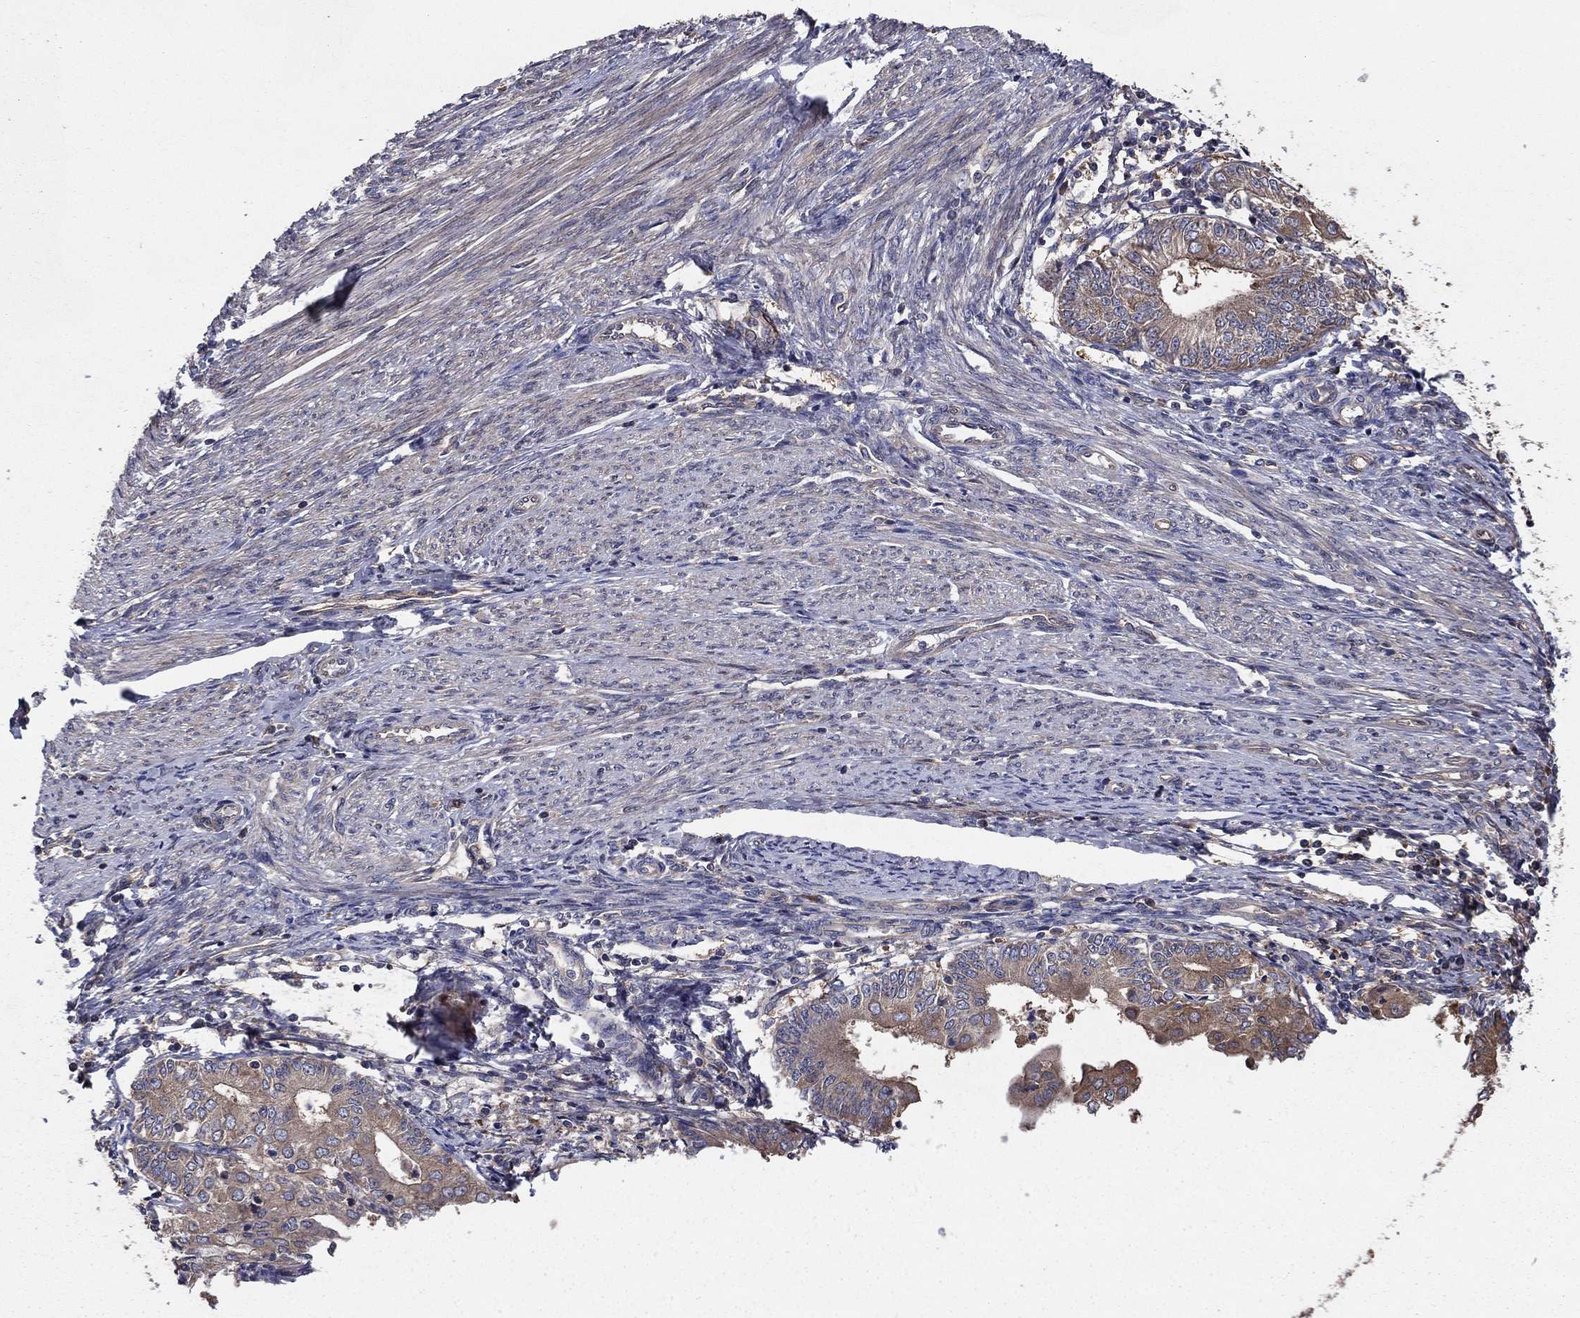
{"staining": {"intensity": "weak", "quantity": ">75%", "location": "cytoplasmic/membranous"}, "tissue": "endometrial cancer", "cell_type": "Tumor cells", "image_type": "cancer", "snomed": [{"axis": "morphology", "description": "Adenocarcinoma, NOS"}, {"axis": "topography", "description": "Endometrium"}], "caption": "The immunohistochemical stain shows weak cytoplasmic/membranous positivity in tumor cells of endometrial cancer tissue.", "gene": "BABAM2", "patient": {"sex": "female", "age": 68}}